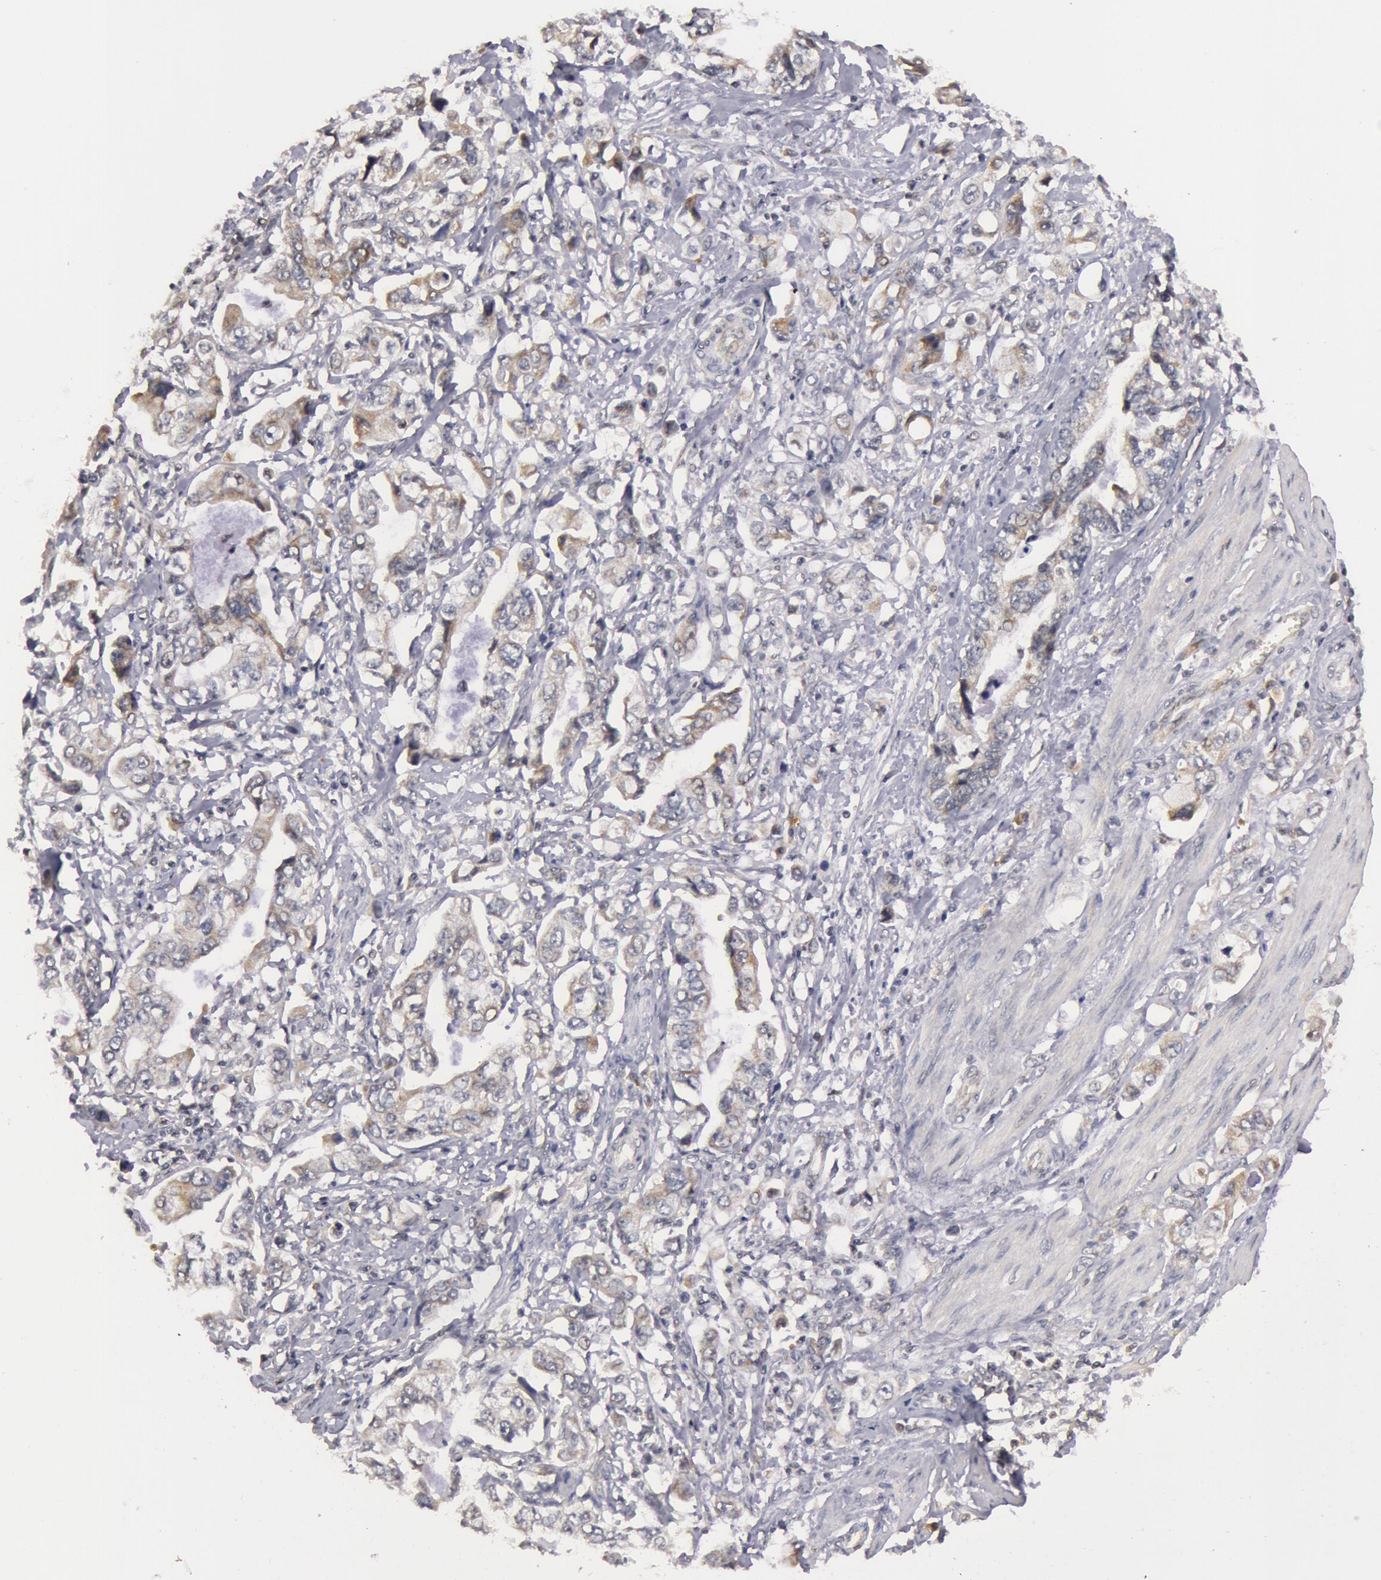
{"staining": {"intensity": "weak", "quantity": "<25%", "location": "cytoplasmic/membranous"}, "tissue": "stomach cancer", "cell_type": "Tumor cells", "image_type": "cancer", "snomed": [{"axis": "morphology", "description": "Adenocarcinoma, NOS"}, {"axis": "topography", "description": "Pancreas"}, {"axis": "topography", "description": "Stomach, upper"}], "caption": "Human stomach cancer stained for a protein using immunohistochemistry (IHC) exhibits no positivity in tumor cells.", "gene": "SYTL4", "patient": {"sex": "male", "age": 77}}